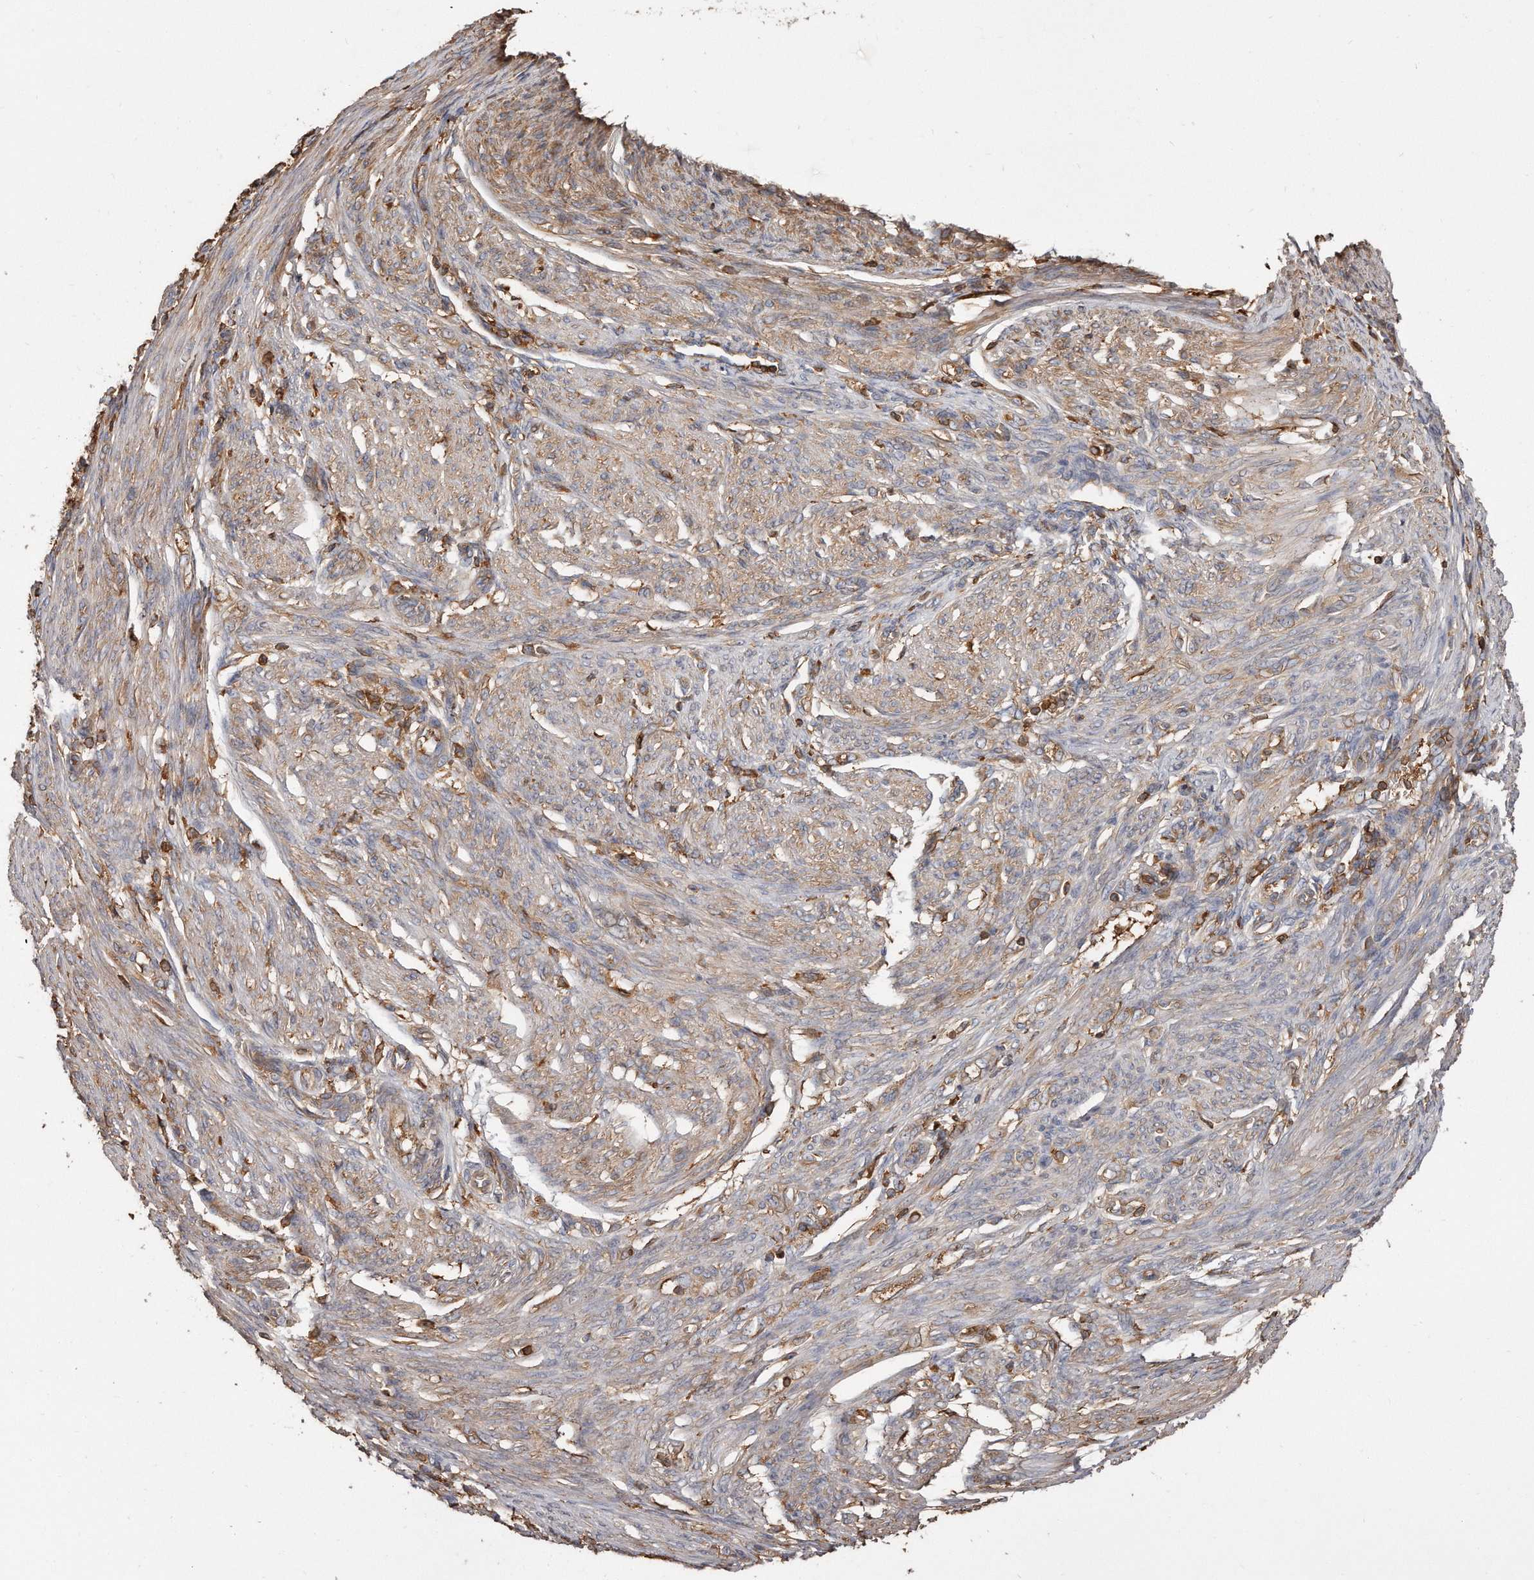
{"staining": {"intensity": "weak", "quantity": ">75%", "location": "cytoplasmic/membranous"}, "tissue": "endometrial cancer", "cell_type": "Tumor cells", "image_type": "cancer", "snomed": [{"axis": "morphology", "description": "Adenocarcinoma, NOS"}, {"axis": "topography", "description": "Endometrium"}], "caption": "Protein staining of adenocarcinoma (endometrial) tissue reveals weak cytoplasmic/membranous positivity in approximately >75% of tumor cells. Using DAB (3,3'-diaminobenzidine) (brown) and hematoxylin (blue) stains, captured at high magnification using brightfield microscopy.", "gene": "CAP1", "patient": {"sex": "female", "age": 51}}